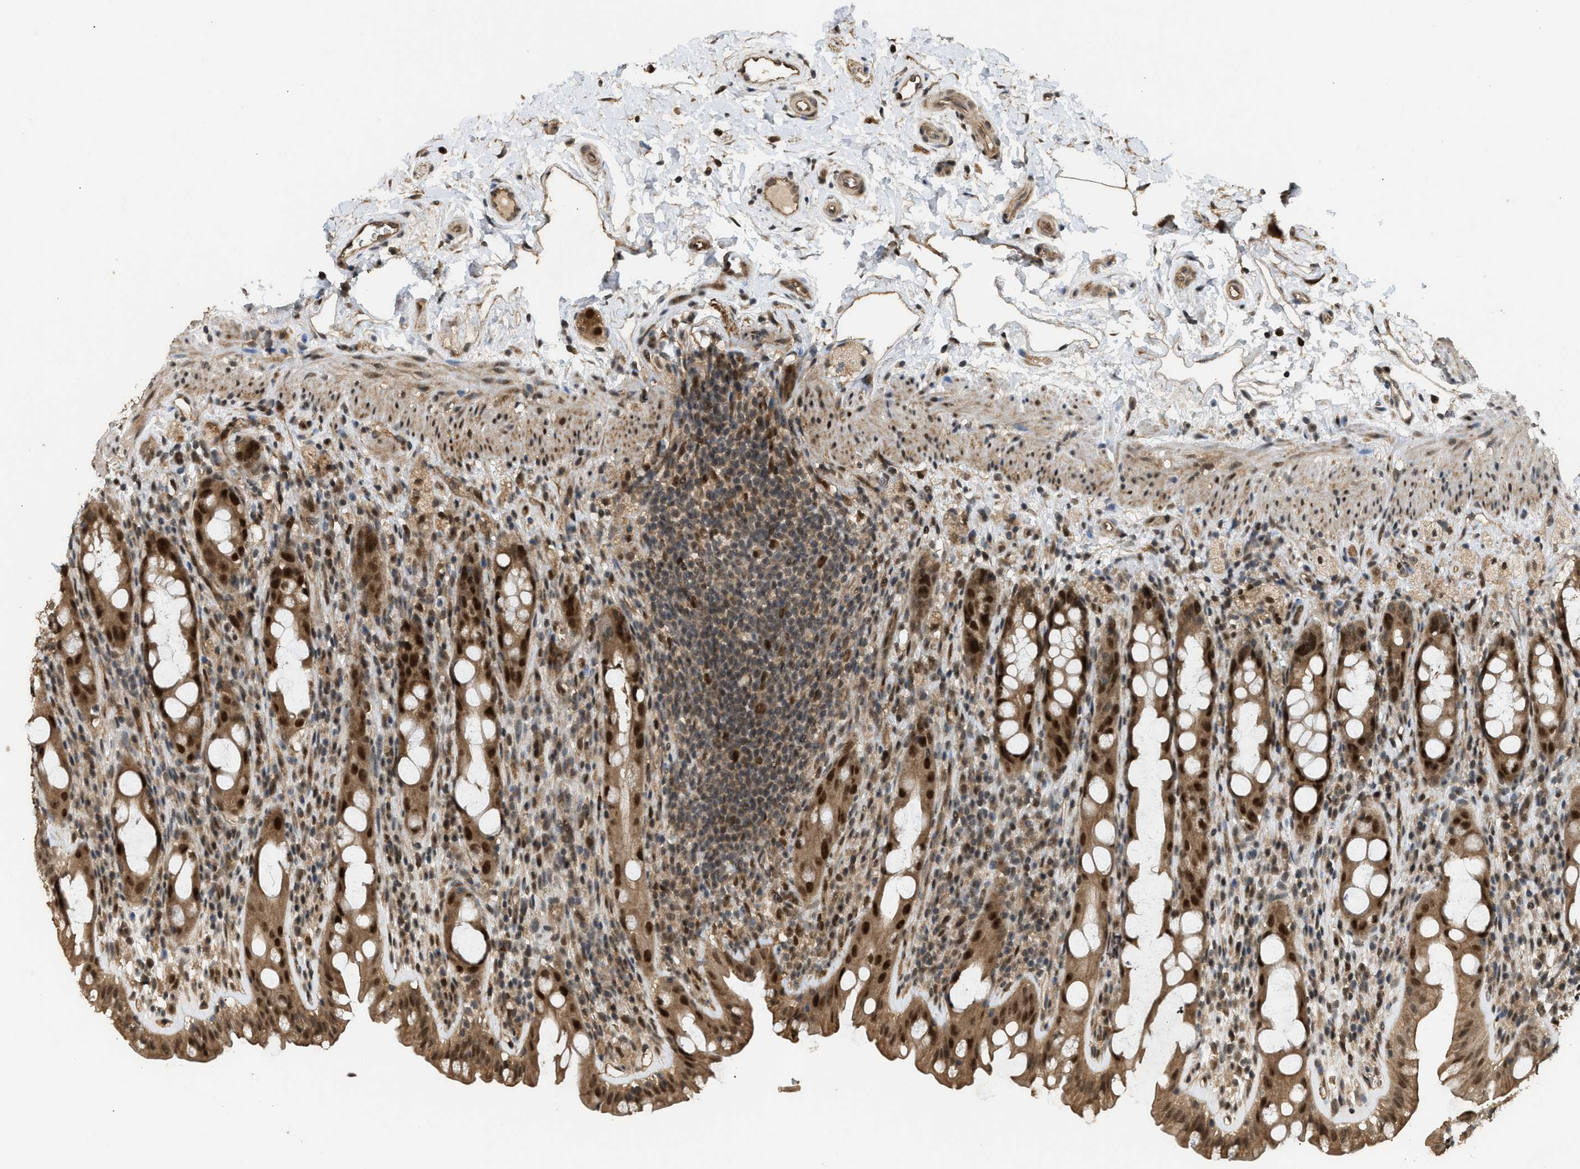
{"staining": {"intensity": "strong", "quantity": ">75%", "location": "cytoplasmic/membranous,nuclear"}, "tissue": "rectum", "cell_type": "Glandular cells", "image_type": "normal", "snomed": [{"axis": "morphology", "description": "Normal tissue, NOS"}, {"axis": "topography", "description": "Rectum"}], "caption": "A high-resolution image shows immunohistochemistry staining of benign rectum, which displays strong cytoplasmic/membranous,nuclear staining in about >75% of glandular cells. (brown staining indicates protein expression, while blue staining denotes nuclei).", "gene": "GET1", "patient": {"sex": "male", "age": 44}}